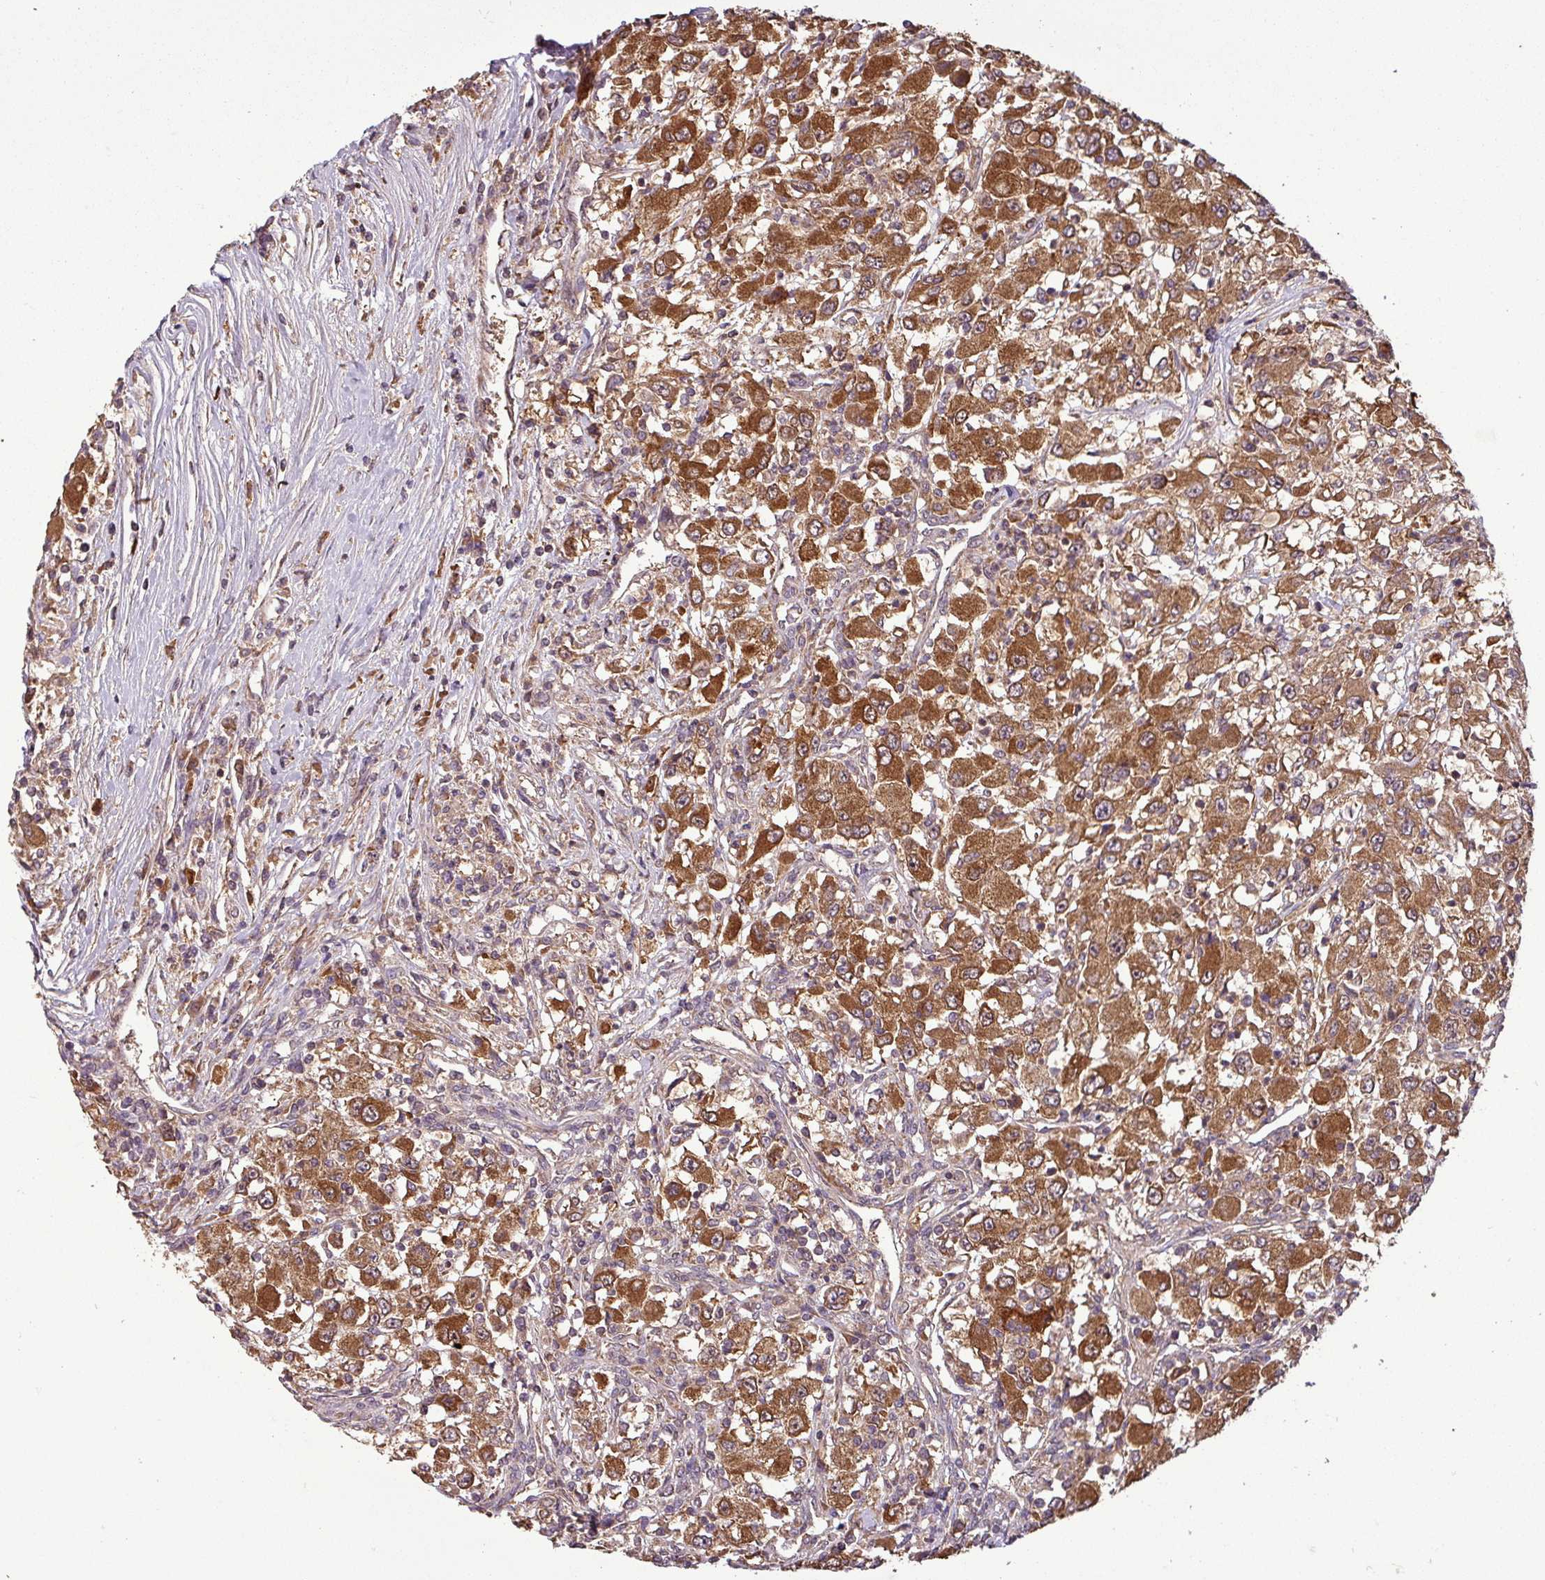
{"staining": {"intensity": "moderate", "quantity": ">75%", "location": "cytoplasmic/membranous"}, "tissue": "renal cancer", "cell_type": "Tumor cells", "image_type": "cancer", "snomed": [{"axis": "morphology", "description": "Adenocarcinoma, NOS"}, {"axis": "topography", "description": "Kidney"}], "caption": "An immunohistochemistry (IHC) photomicrograph of neoplastic tissue is shown. Protein staining in brown highlights moderate cytoplasmic/membranous positivity in adenocarcinoma (renal) within tumor cells.", "gene": "NT5C3A", "patient": {"sex": "female", "age": 67}}